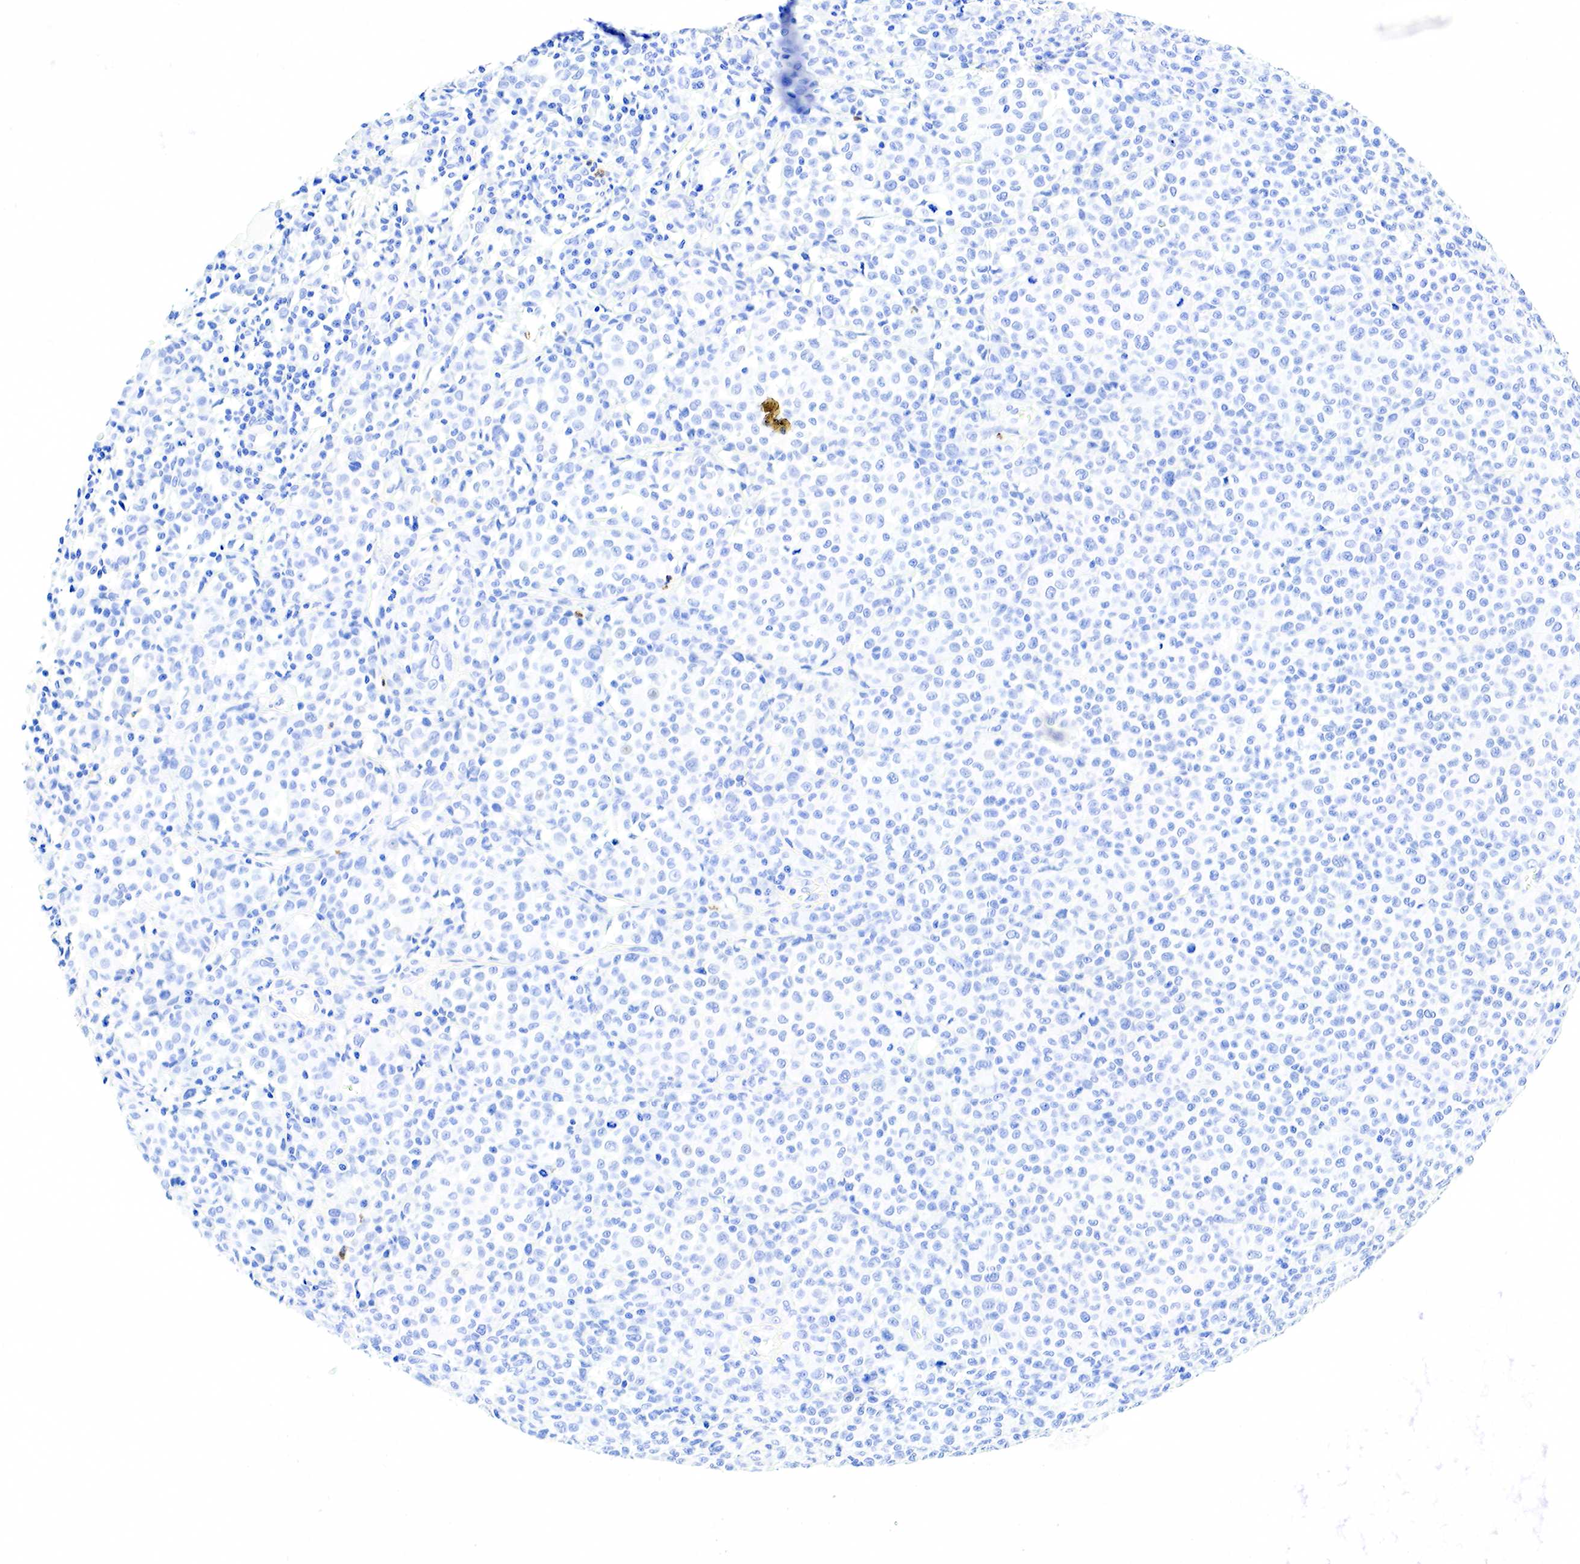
{"staining": {"intensity": "negative", "quantity": "none", "location": "none"}, "tissue": "melanoma", "cell_type": "Tumor cells", "image_type": "cancer", "snomed": [{"axis": "morphology", "description": "Malignant melanoma, Metastatic site"}, {"axis": "topography", "description": "Skin"}], "caption": "Protein analysis of malignant melanoma (metastatic site) displays no significant expression in tumor cells. Nuclei are stained in blue.", "gene": "FUT4", "patient": {"sex": "male", "age": 32}}